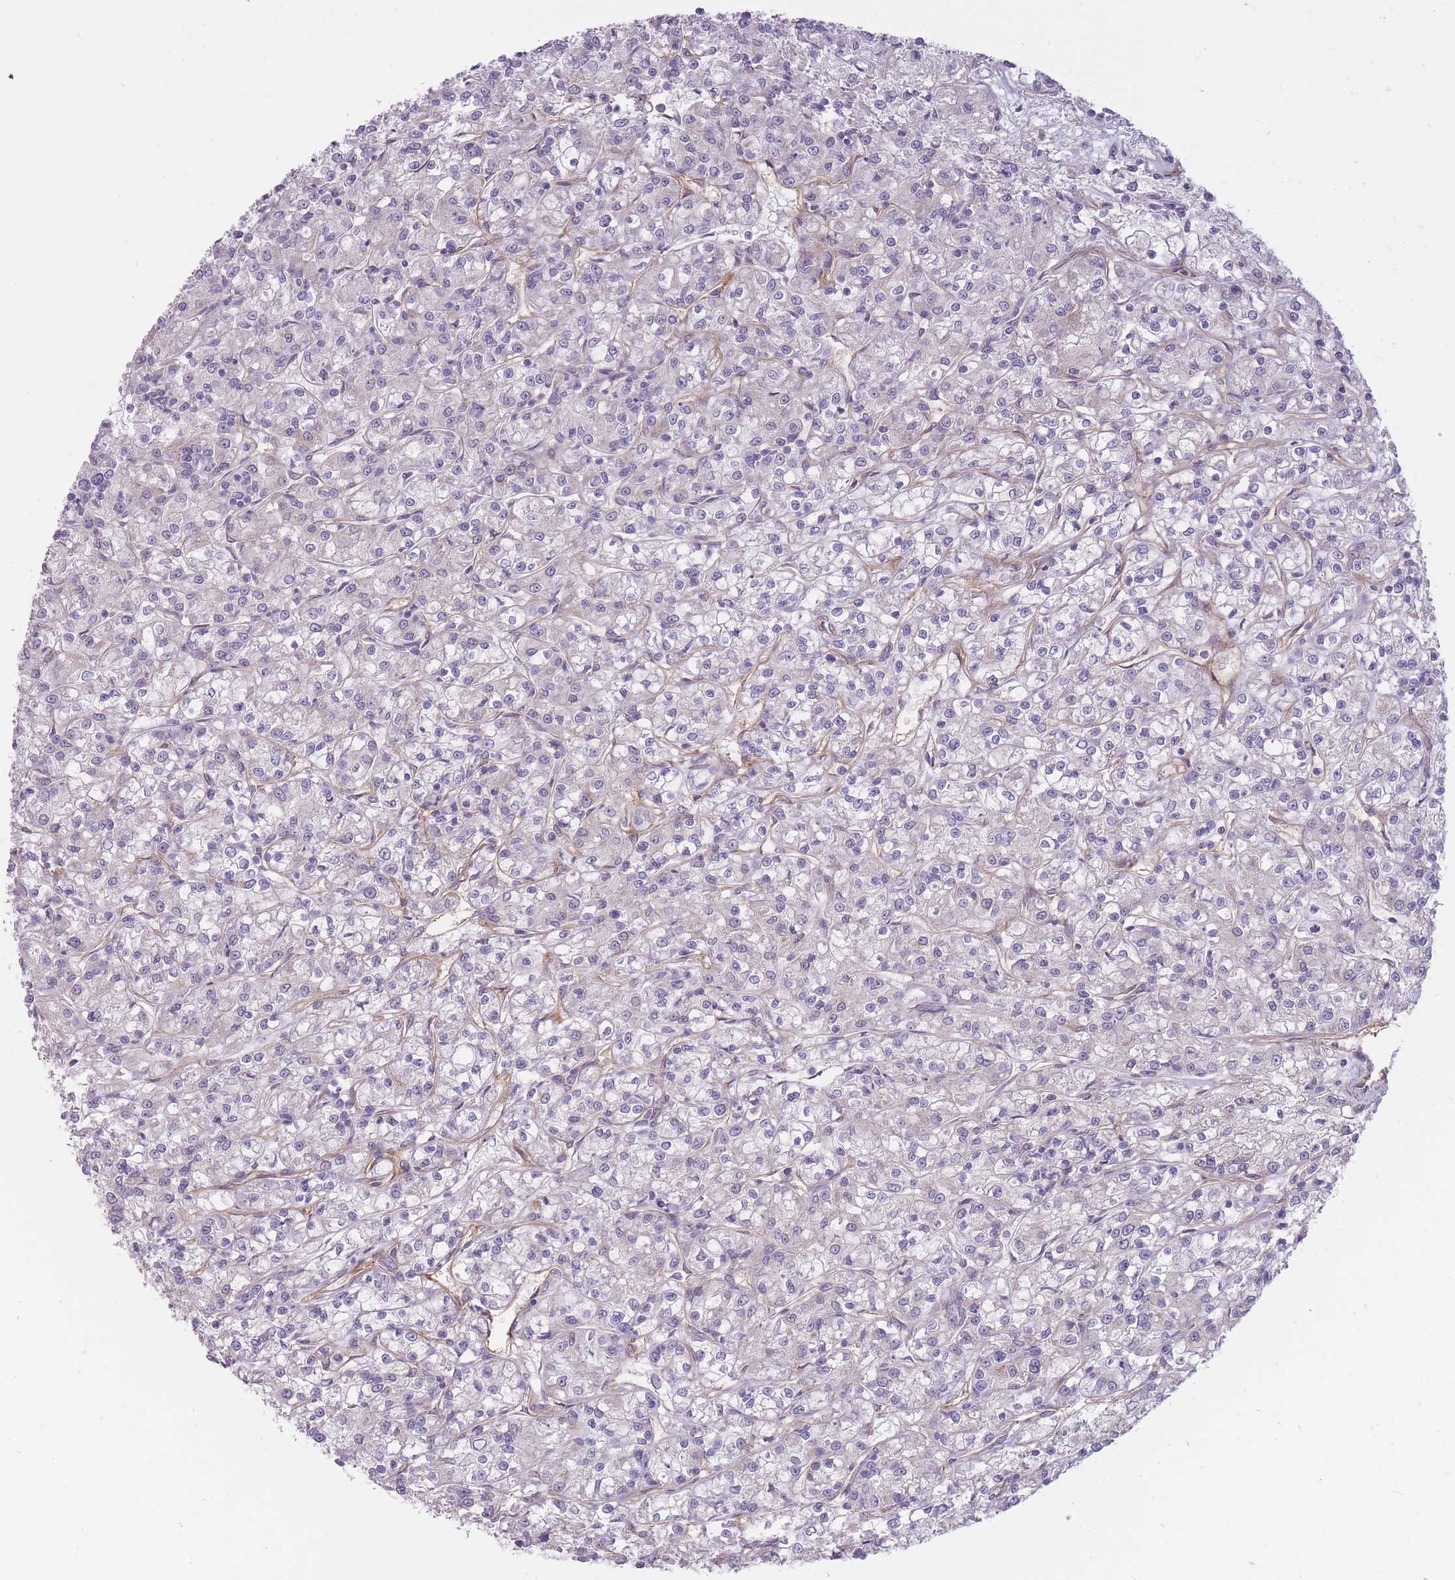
{"staining": {"intensity": "negative", "quantity": "none", "location": "none"}, "tissue": "renal cancer", "cell_type": "Tumor cells", "image_type": "cancer", "snomed": [{"axis": "morphology", "description": "Adenocarcinoma, NOS"}, {"axis": "topography", "description": "Kidney"}], "caption": "This is an IHC image of renal cancer (adenocarcinoma). There is no staining in tumor cells.", "gene": "PGRMC2", "patient": {"sex": "female", "age": 59}}